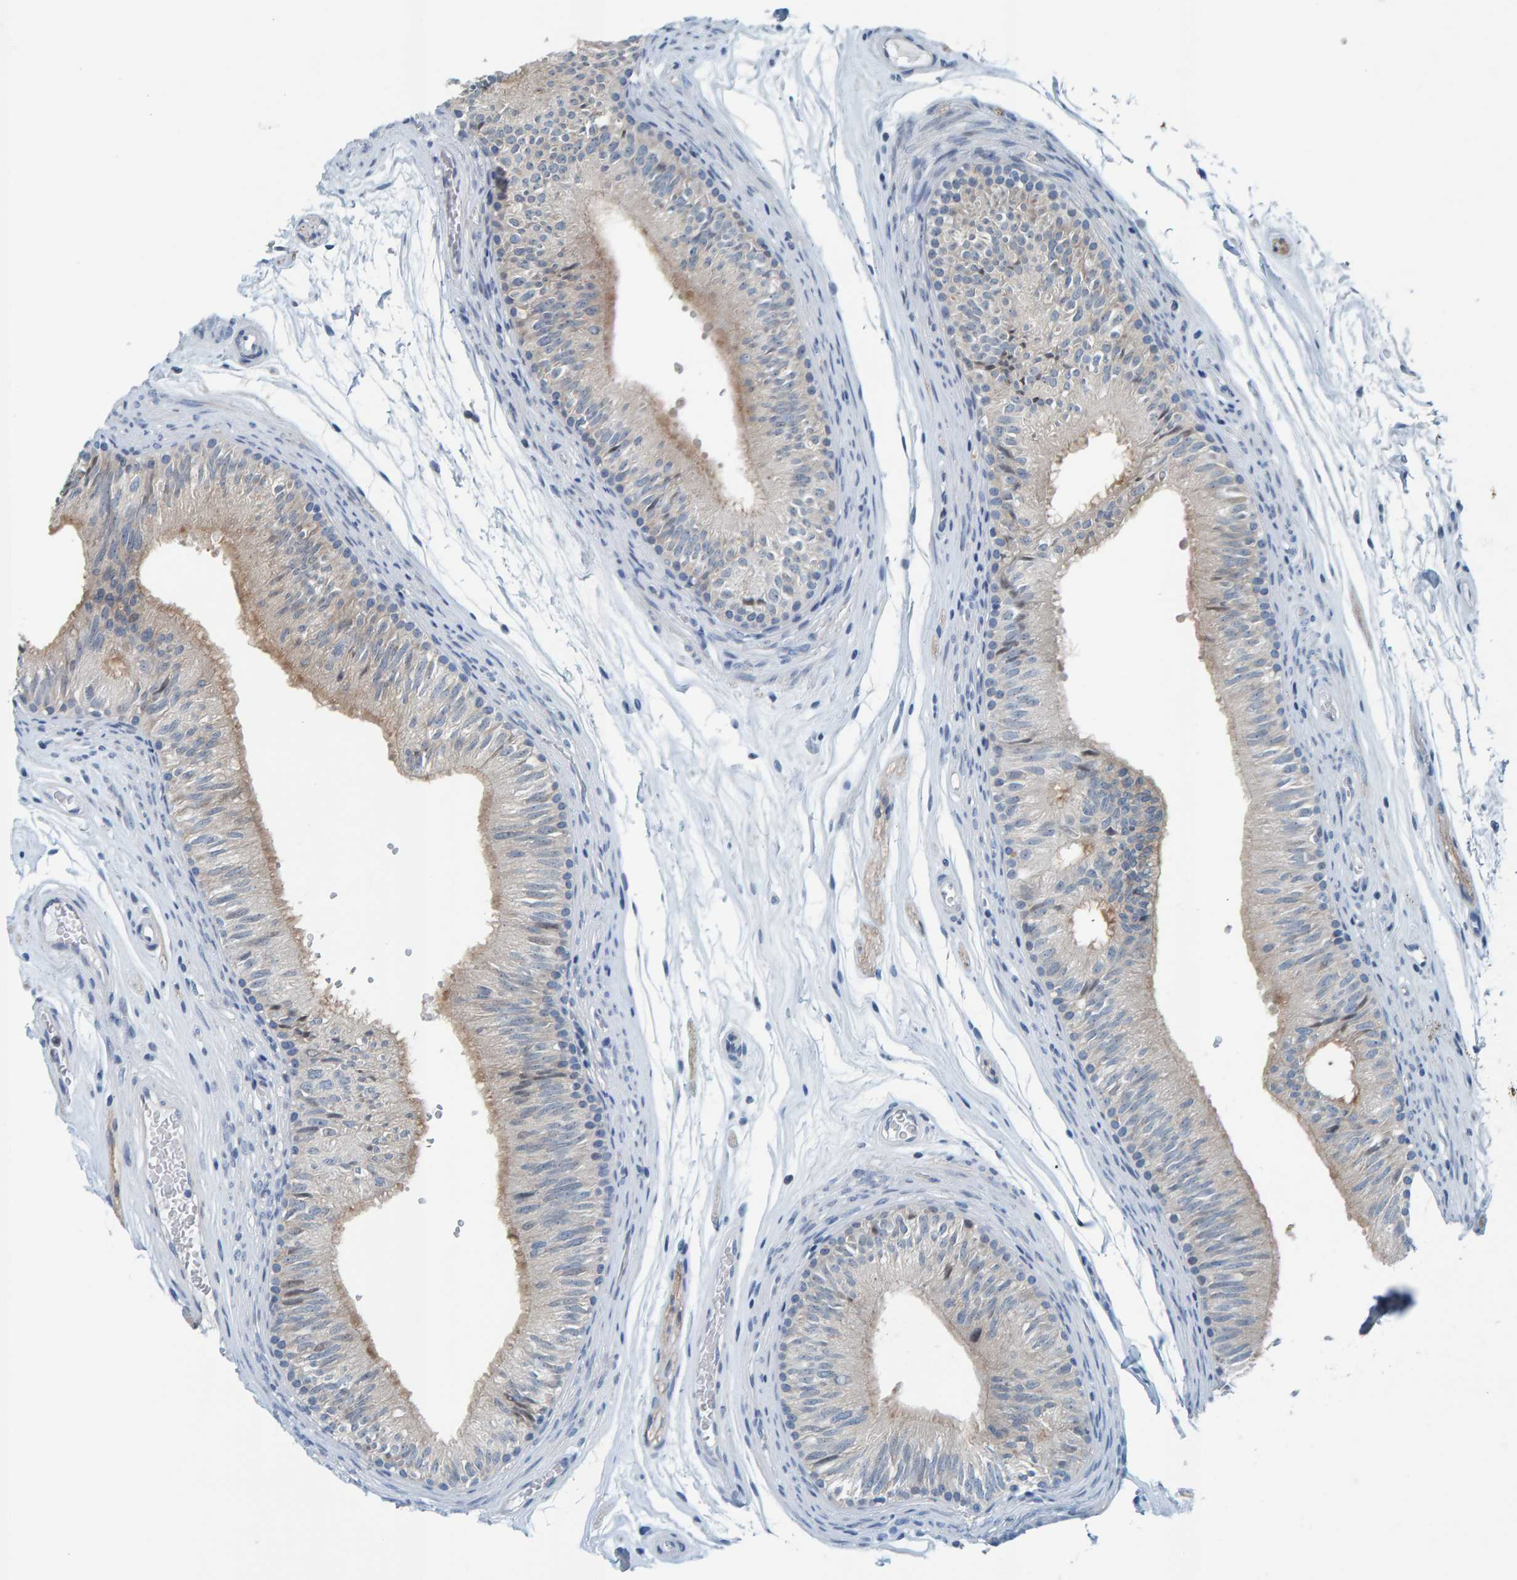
{"staining": {"intensity": "weak", "quantity": "<25%", "location": "cytoplasmic/membranous"}, "tissue": "epididymis", "cell_type": "Glandular cells", "image_type": "normal", "snomed": [{"axis": "morphology", "description": "Normal tissue, NOS"}, {"axis": "topography", "description": "Epididymis"}], "caption": "The IHC histopathology image has no significant staining in glandular cells of epididymis.", "gene": "CNP", "patient": {"sex": "male", "age": 36}}